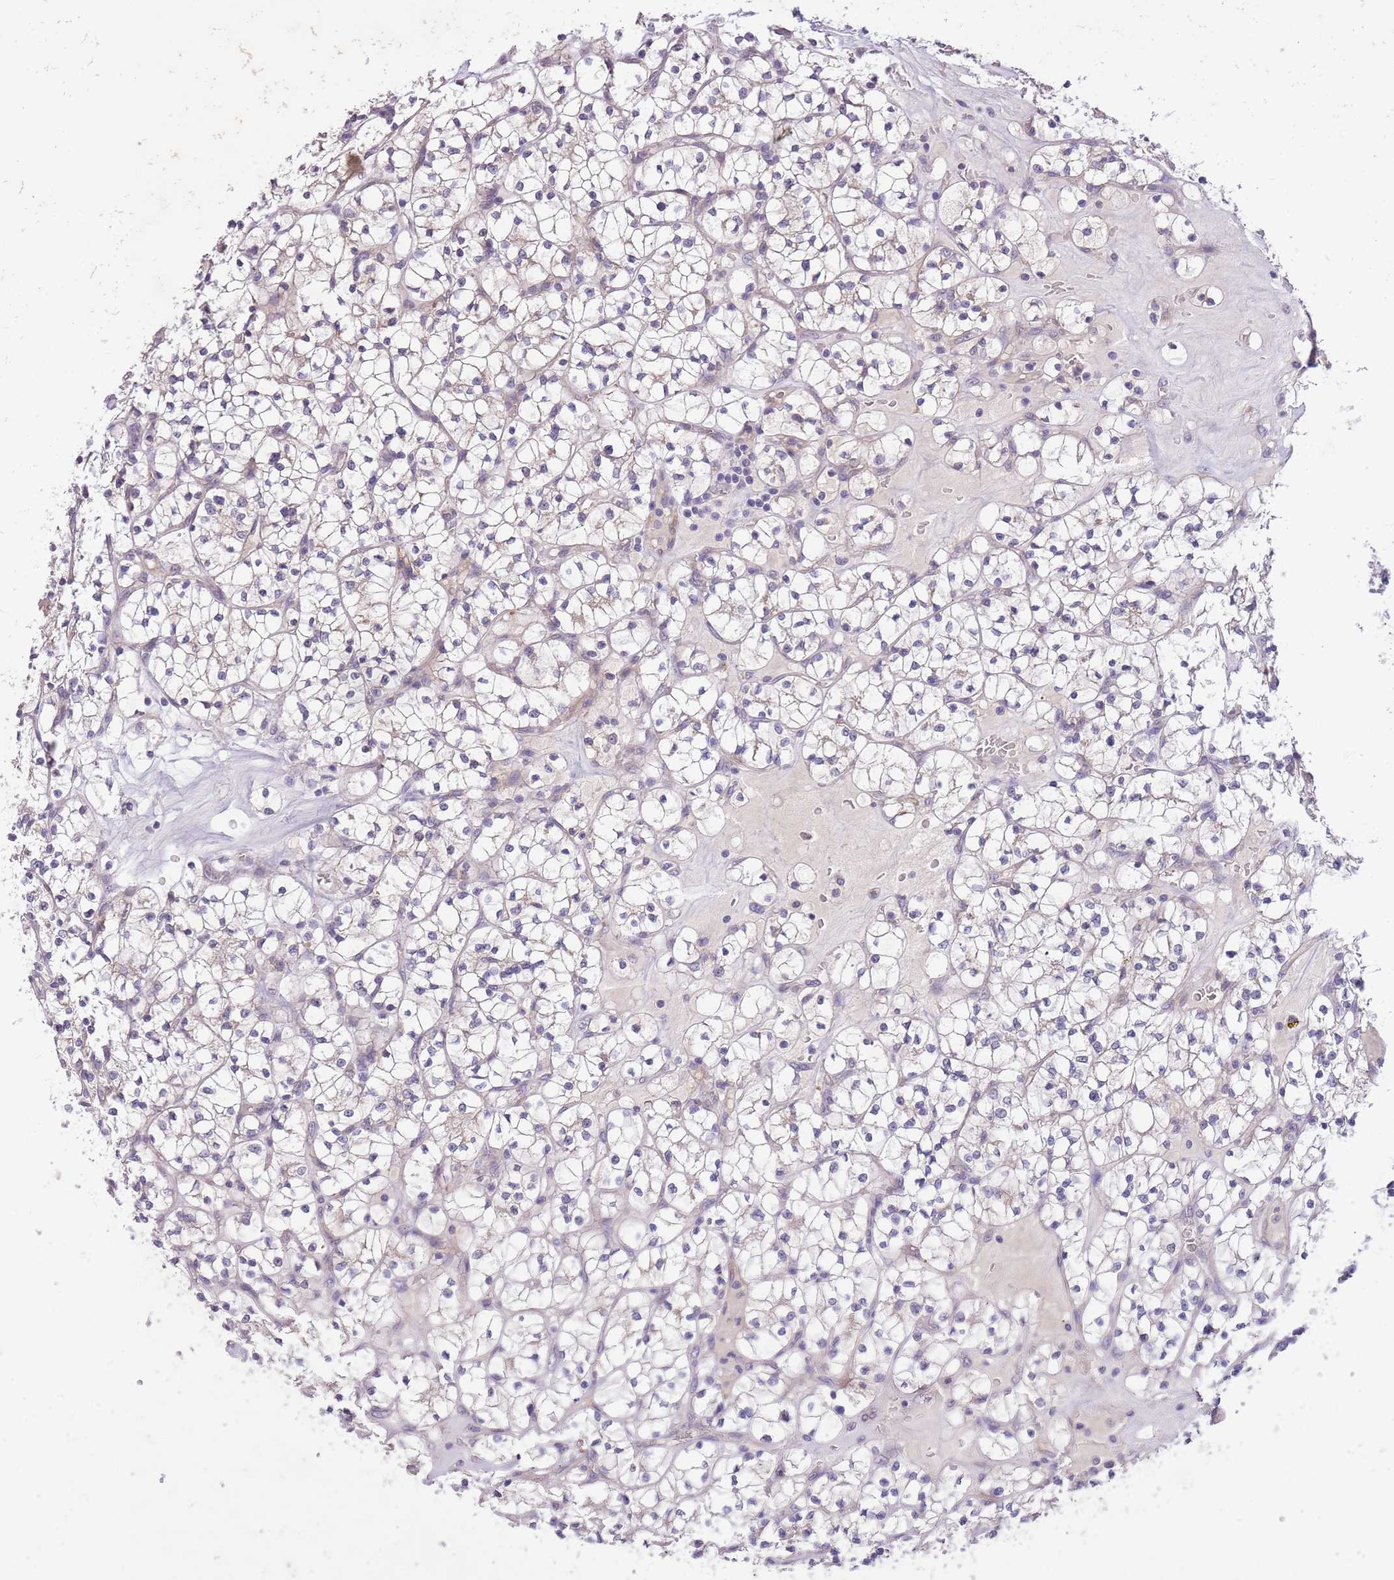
{"staining": {"intensity": "negative", "quantity": "none", "location": "none"}, "tissue": "renal cancer", "cell_type": "Tumor cells", "image_type": "cancer", "snomed": [{"axis": "morphology", "description": "Adenocarcinoma, NOS"}, {"axis": "topography", "description": "Kidney"}], "caption": "The immunohistochemistry micrograph has no significant expression in tumor cells of renal cancer (adenocarcinoma) tissue.", "gene": "ZNF658", "patient": {"sex": "female", "age": 64}}